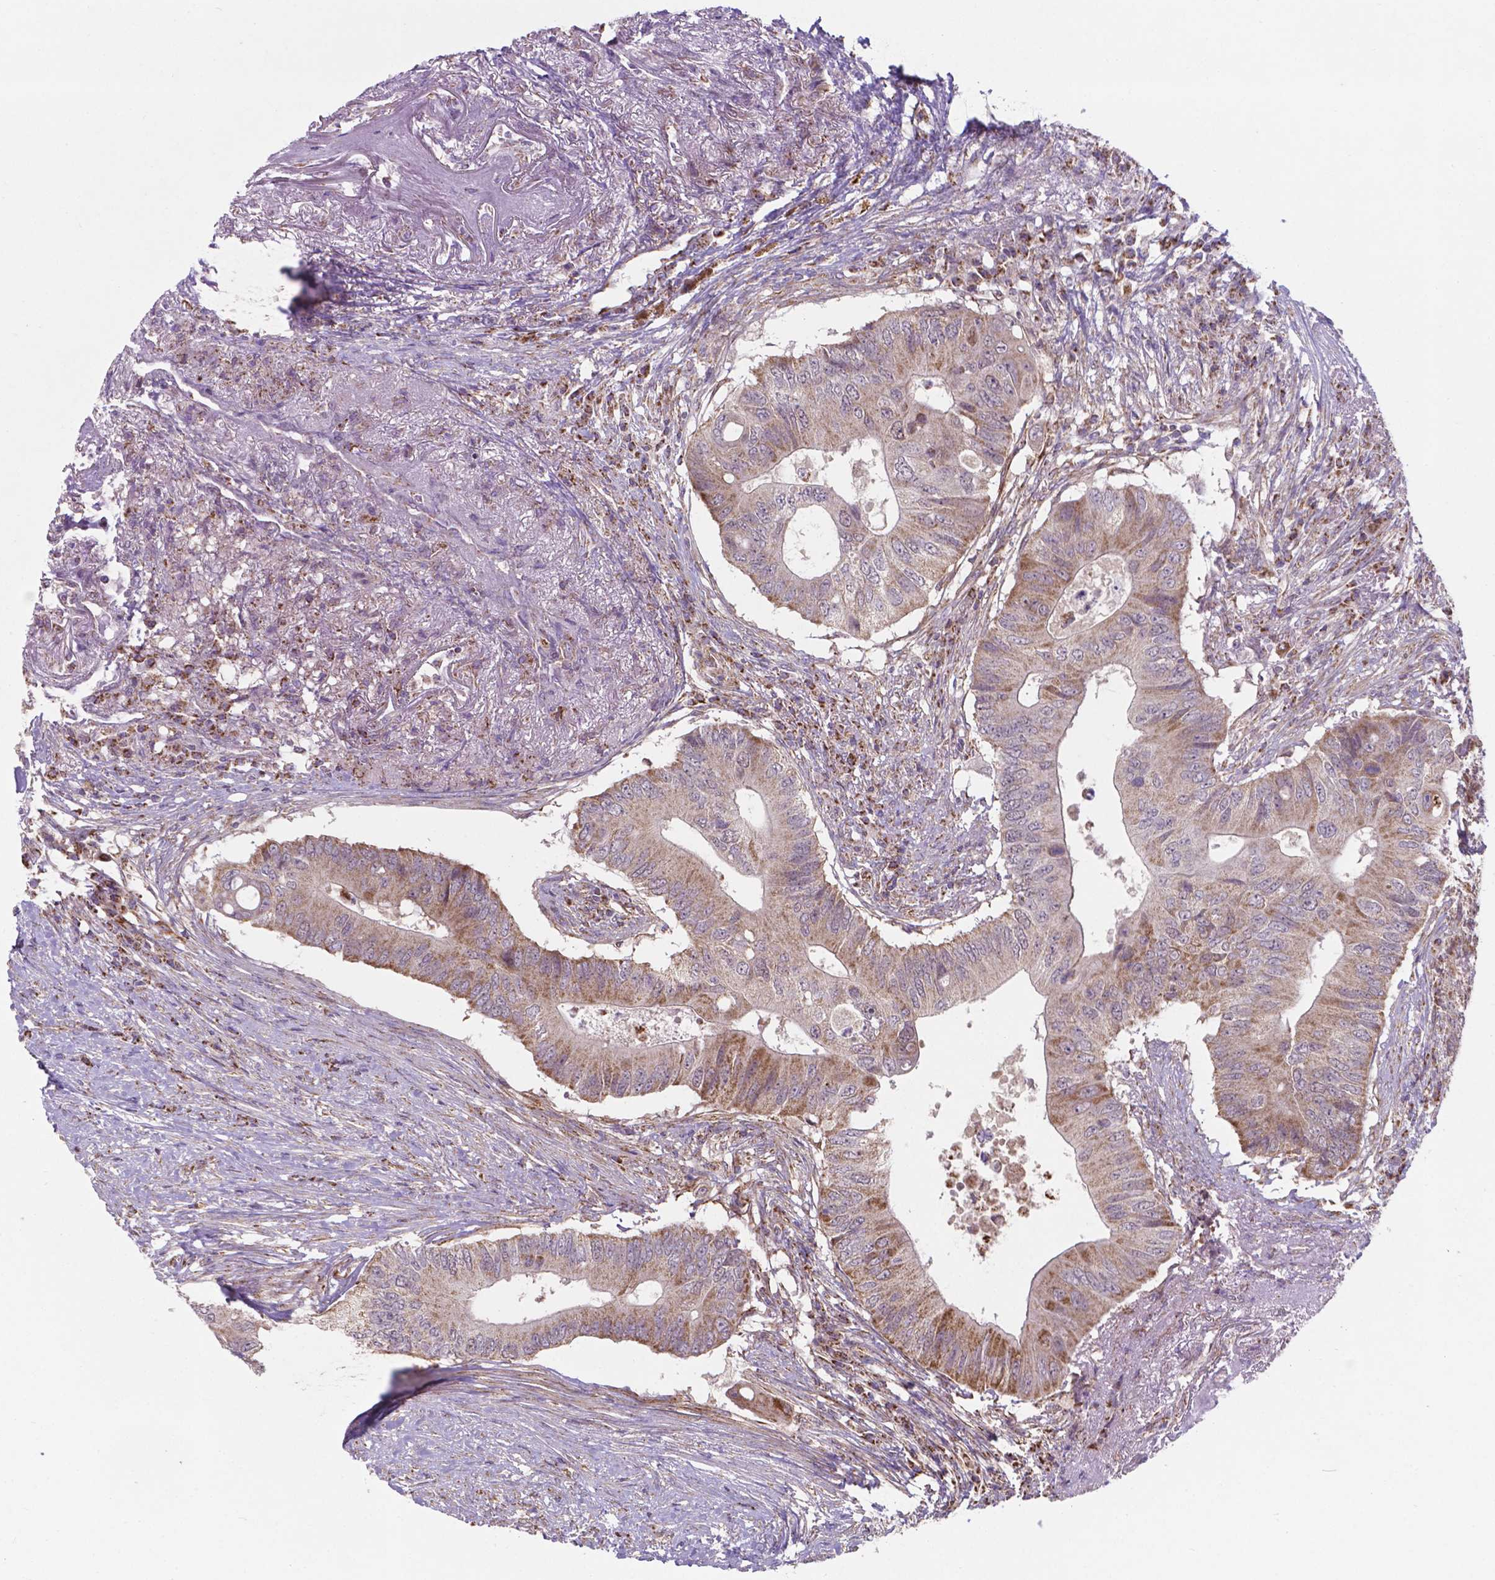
{"staining": {"intensity": "weak", "quantity": "25%-75%", "location": "cytoplasmic/membranous"}, "tissue": "colorectal cancer", "cell_type": "Tumor cells", "image_type": "cancer", "snomed": [{"axis": "morphology", "description": "Adenocarcinoma, NOS"}, {"axis": "topography", "description": "Colon"}], "caption": "This photomicrograph shows IHC staining of colorectal adenocarcinoma, with low weak cytoplasmic/membranous positivity in about 25%-75% of tumor cells.", "gene": "FAM114A1", "patient": {"sex": "male", "age": 71}}